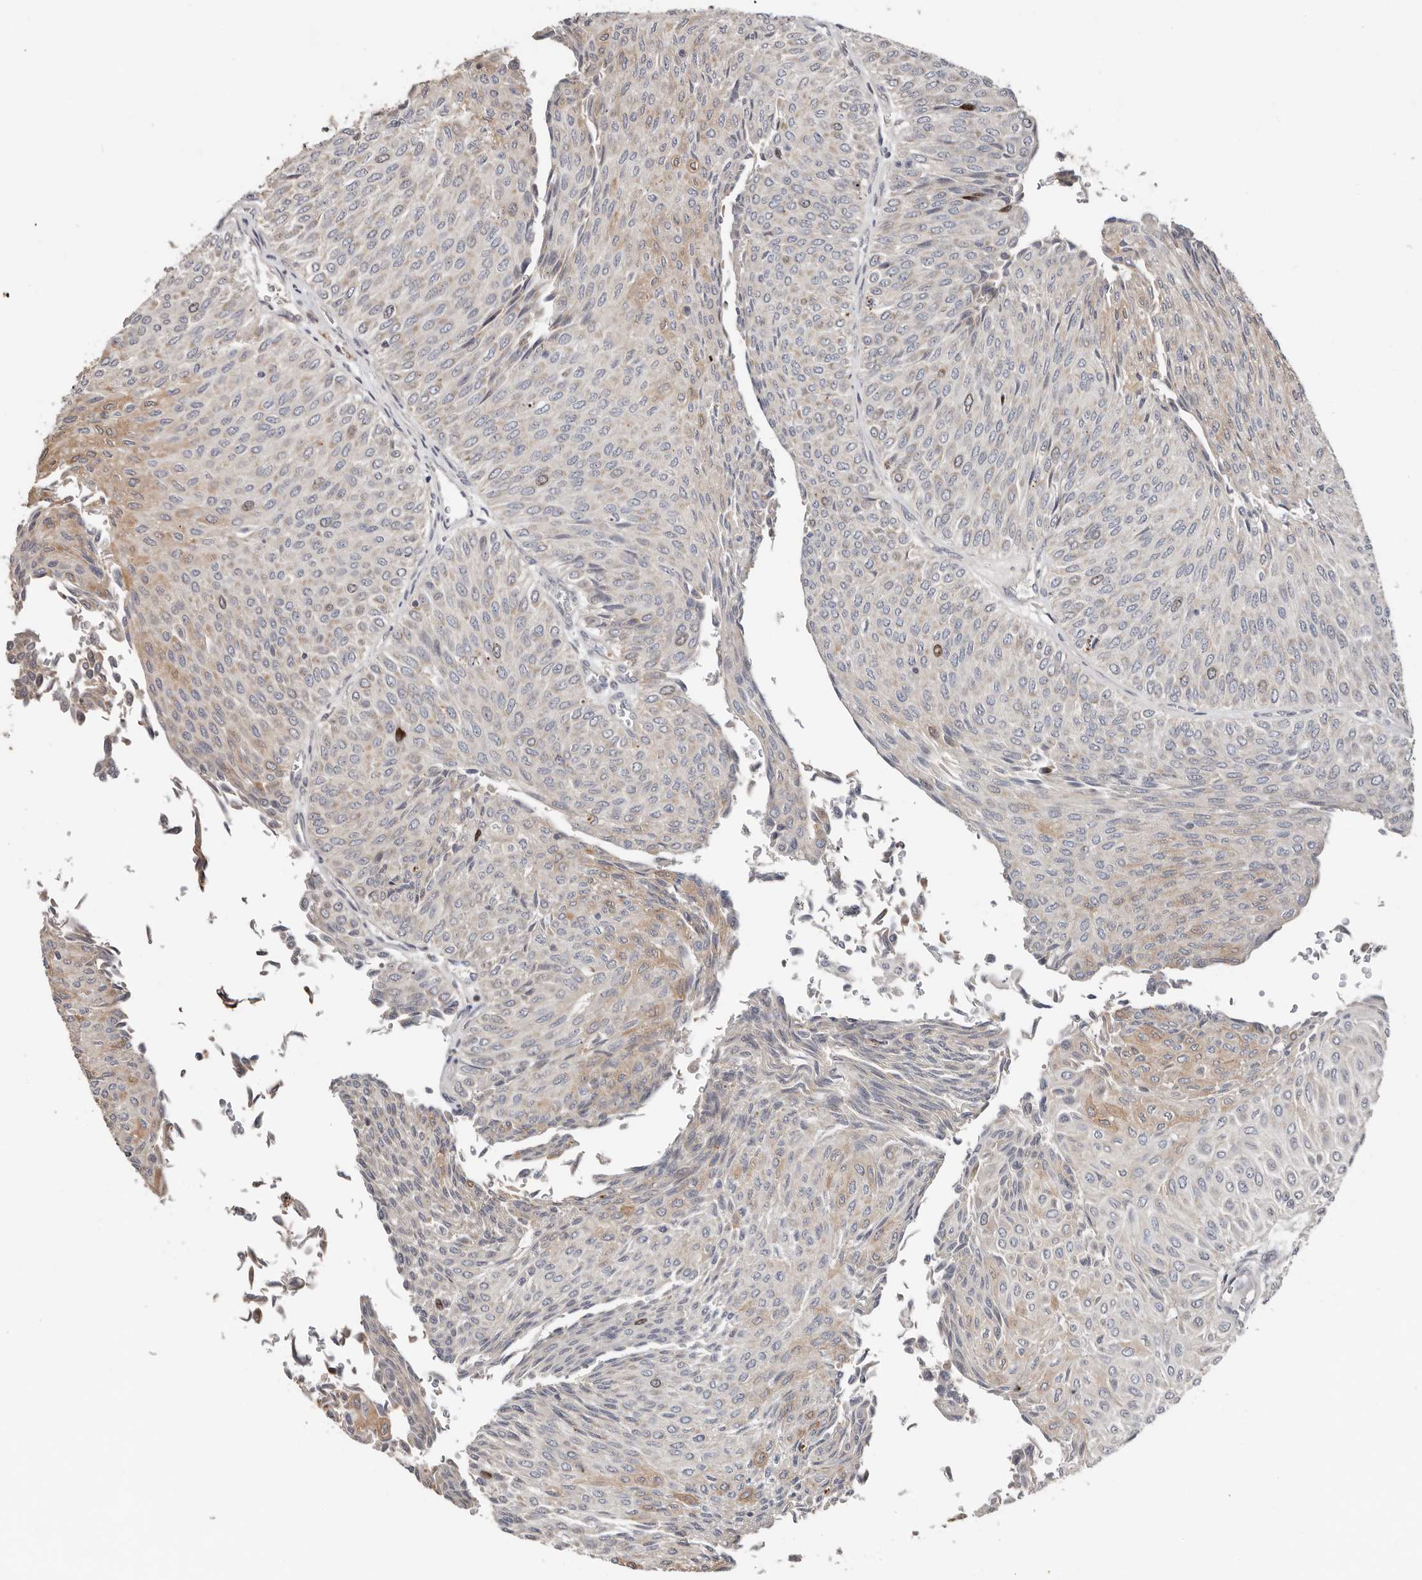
{"staining": {"intensity": "weak", "quantity": "<25%", "location": "cytoplasmic/membranous"}, "tissue": "urothelial cancer", "cell_type": "Tumor cells", "image_type": "cancer", "snomed": [{"axis": "morphology", "description": "Urothelial carcinoma, Low grade"}, {"axis": "topography", "description": "Urinary bladder"}], "caption": "An image of urothelial cancer stained for a protein exhibits no brown staining in tumor cells.", "gene": "SMYD4", "patient": {"sex": "male", "age": 78}}